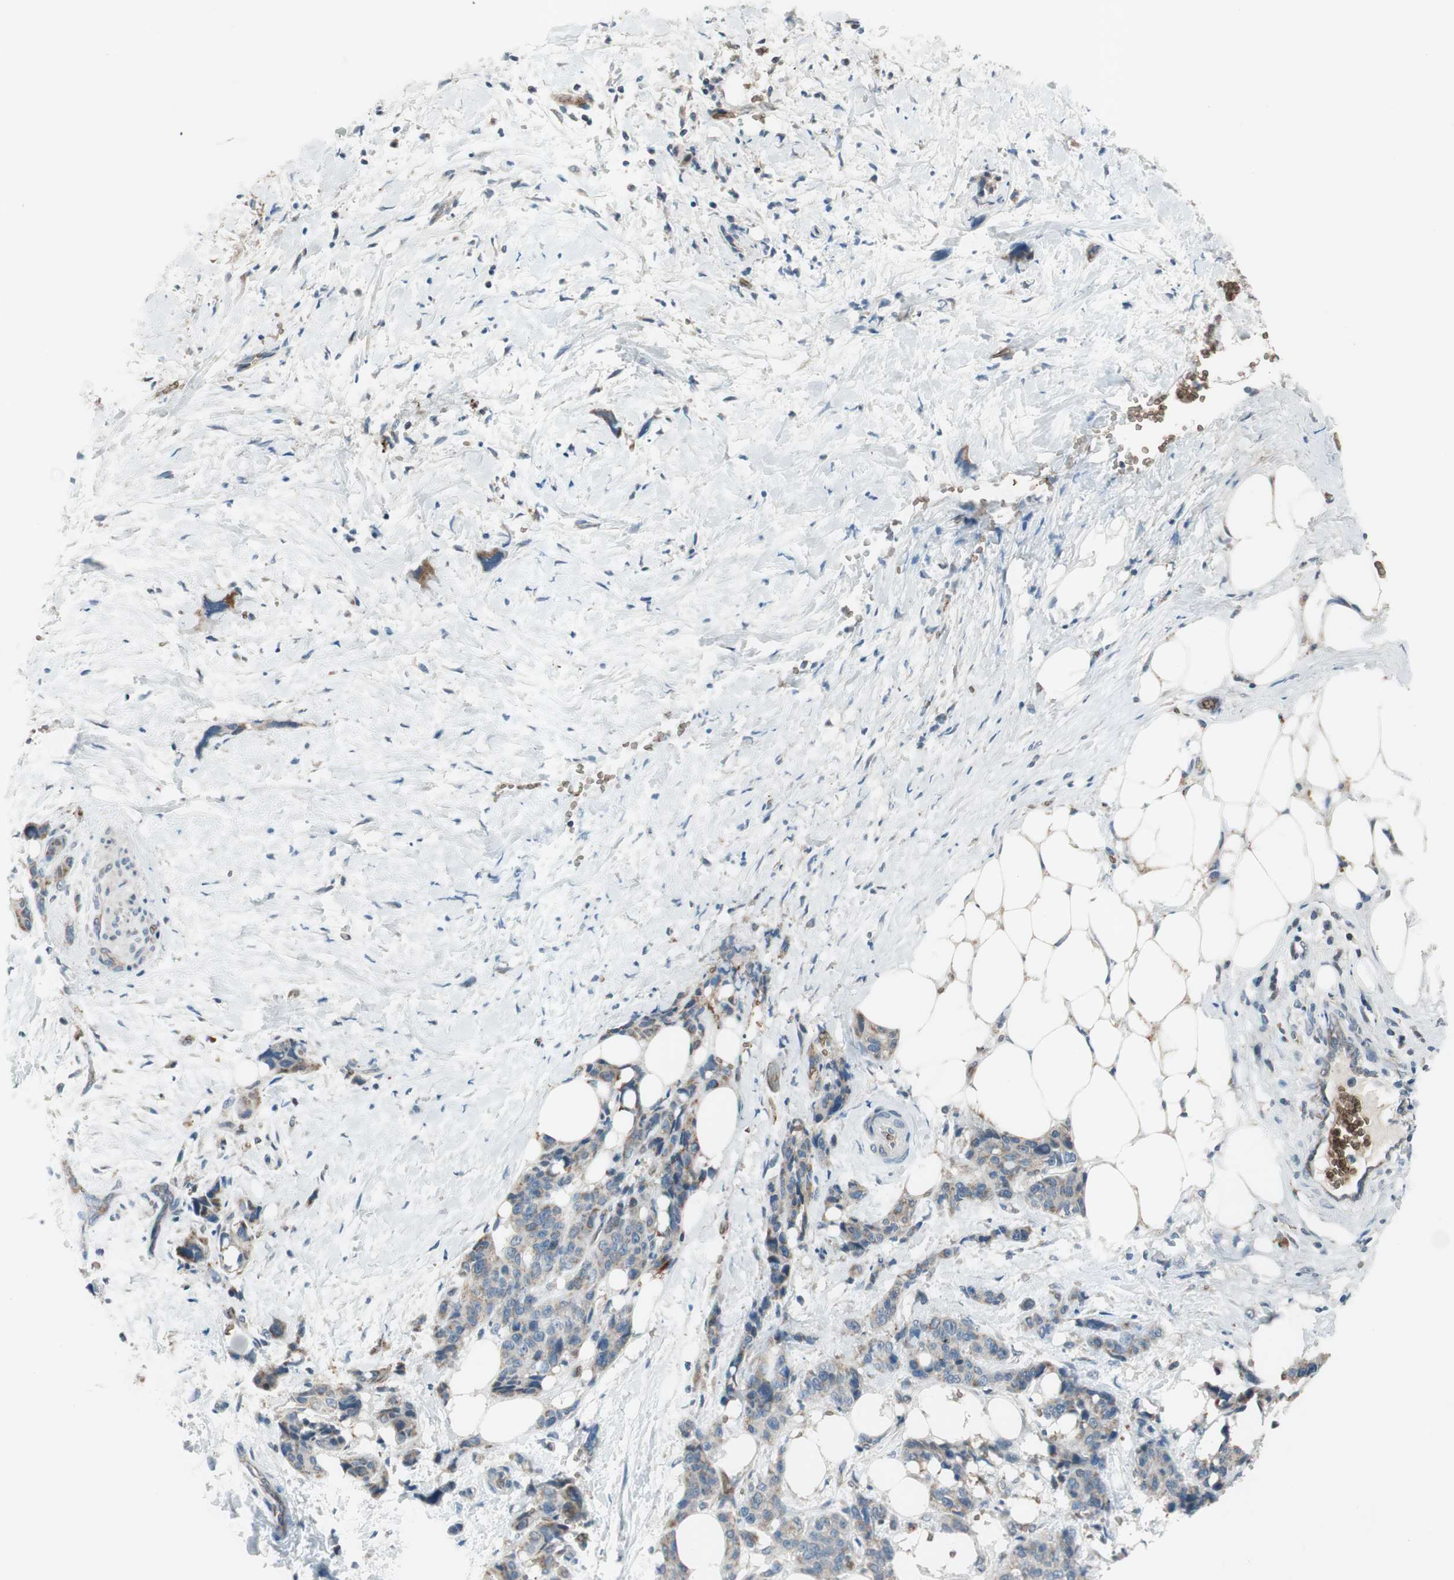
{"staining": {"intensity": "moderate", "quantity": "25%-75%", "location": "cytoplasmic/membranous"}, "tissue": "pancreatic cancer", "cell_type": "Tumor cells", "image_type": "cancer", "snomed": [{"axis": "morphology", "description": "Adenocarcinoma, NOS"}, {"axis": "topography", "description": "Pancreas"}], "caption": "The photomicrograph shows a brown stain indicating the presence of a protein in the cytoplasmic/membranous of tumor cells in adenocarcinoma (pancreatic). (DAB (3,3'-diaminobenzidine) IHC, brown staining for protein, blue staining for nuclei).", "gene": "GYPC", "patient": {"sex": "male", "age": 46}}